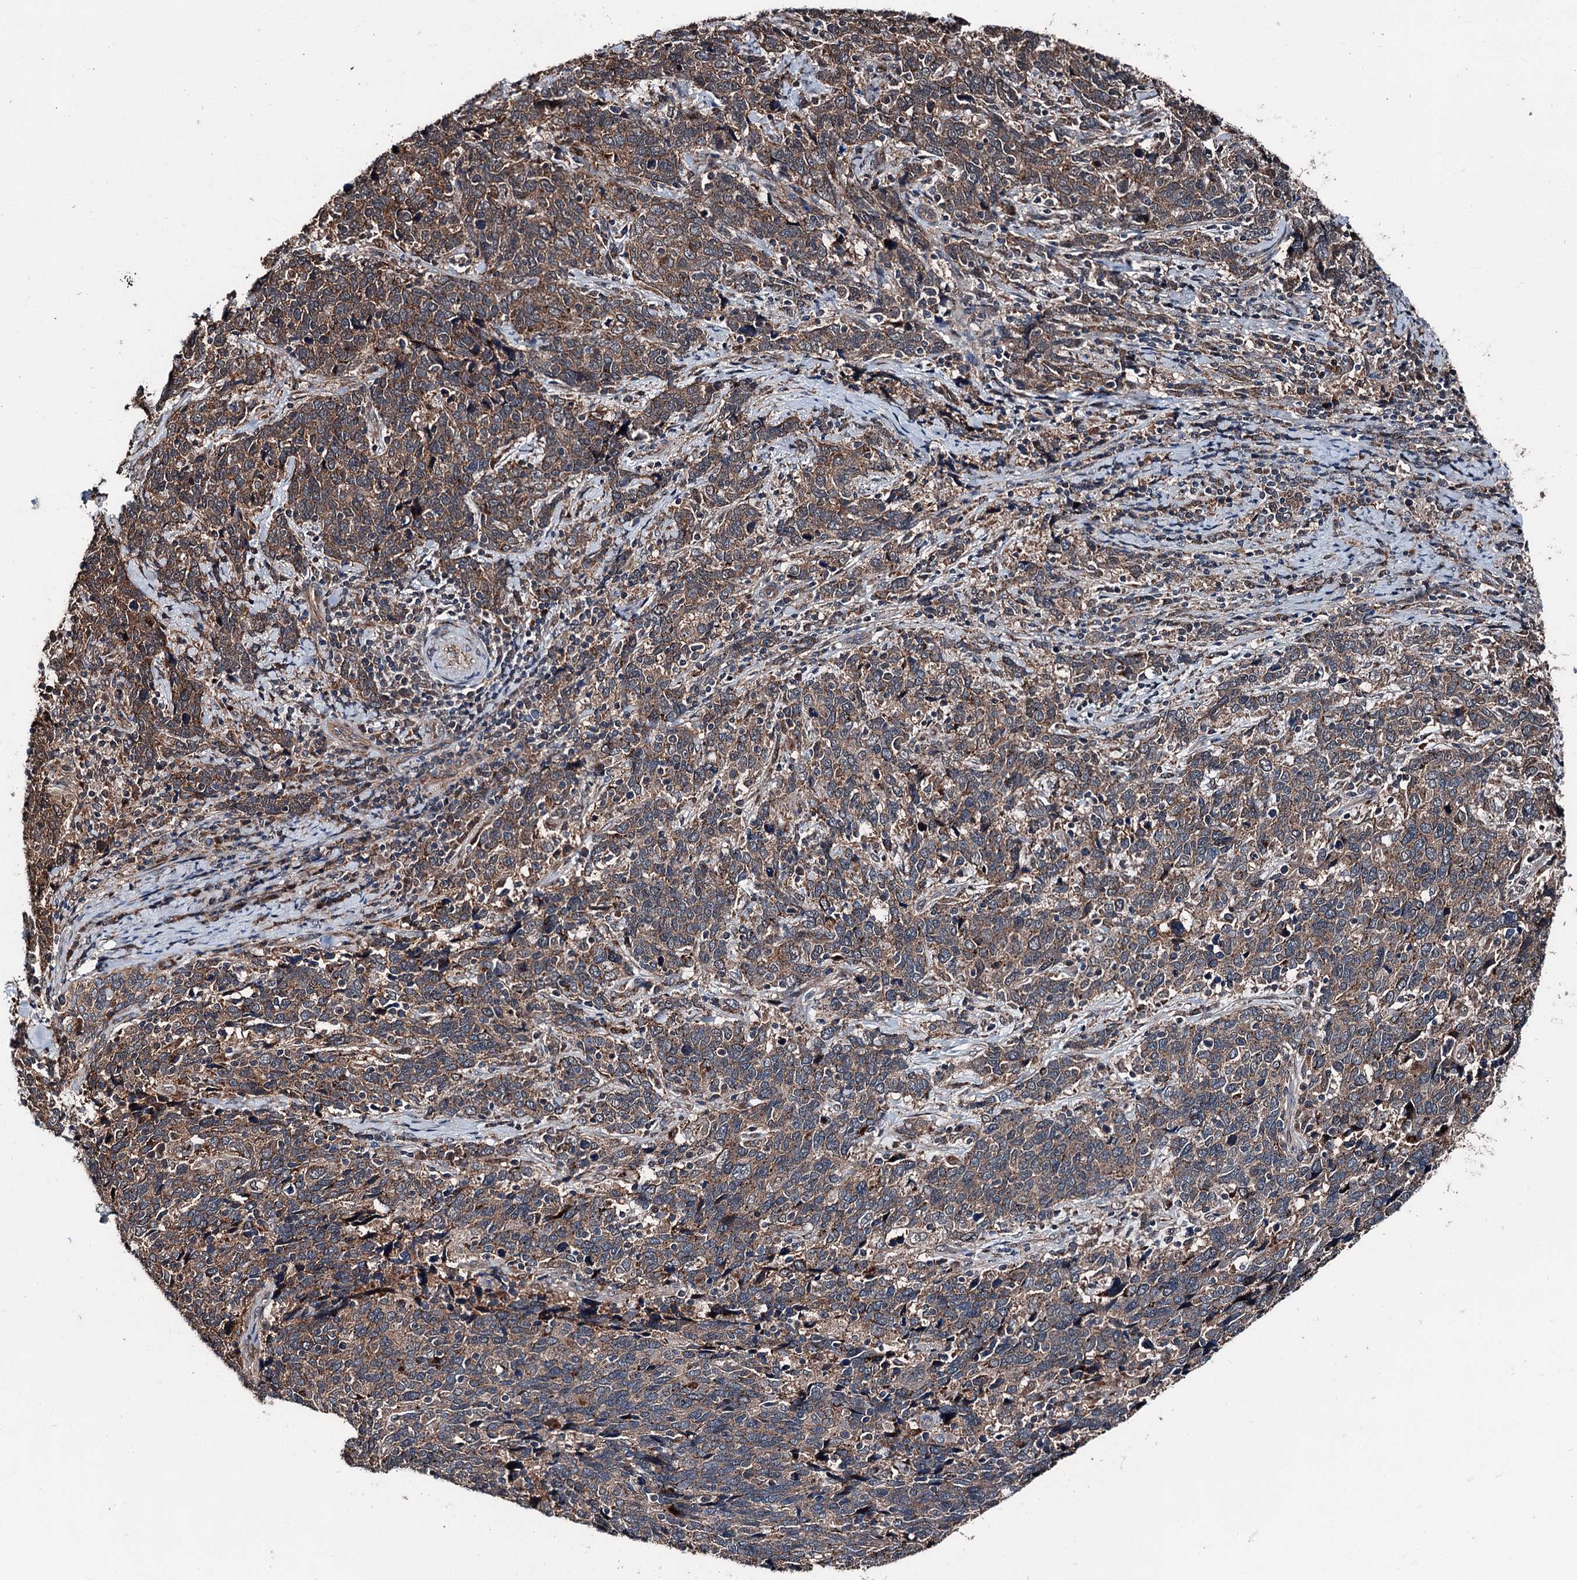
{"staining": {"intensity": "moderate", "quantity": ">75%", "location": "cytoplasmic/membranous"}, "tissue": "cervical cancer", "cell_type": "Tumor cells", "image_type": "cancer", "snomed": [{"axis": "morphology", "description": "Squamous cell carcinoma, NOS"}, {"axis": "topography", "description": "Cervix"}], "caption": "A high-resolution photomicrograph shows immunohistochemistry (IHC) staining of squamous cell carcinoma (cervical), which demonstrates moderate cytoplasmic/membranous positivity in about >75% of tumor cells.", "gene": "PSMD13", "patient": {"sex": "female", "age": 41}}